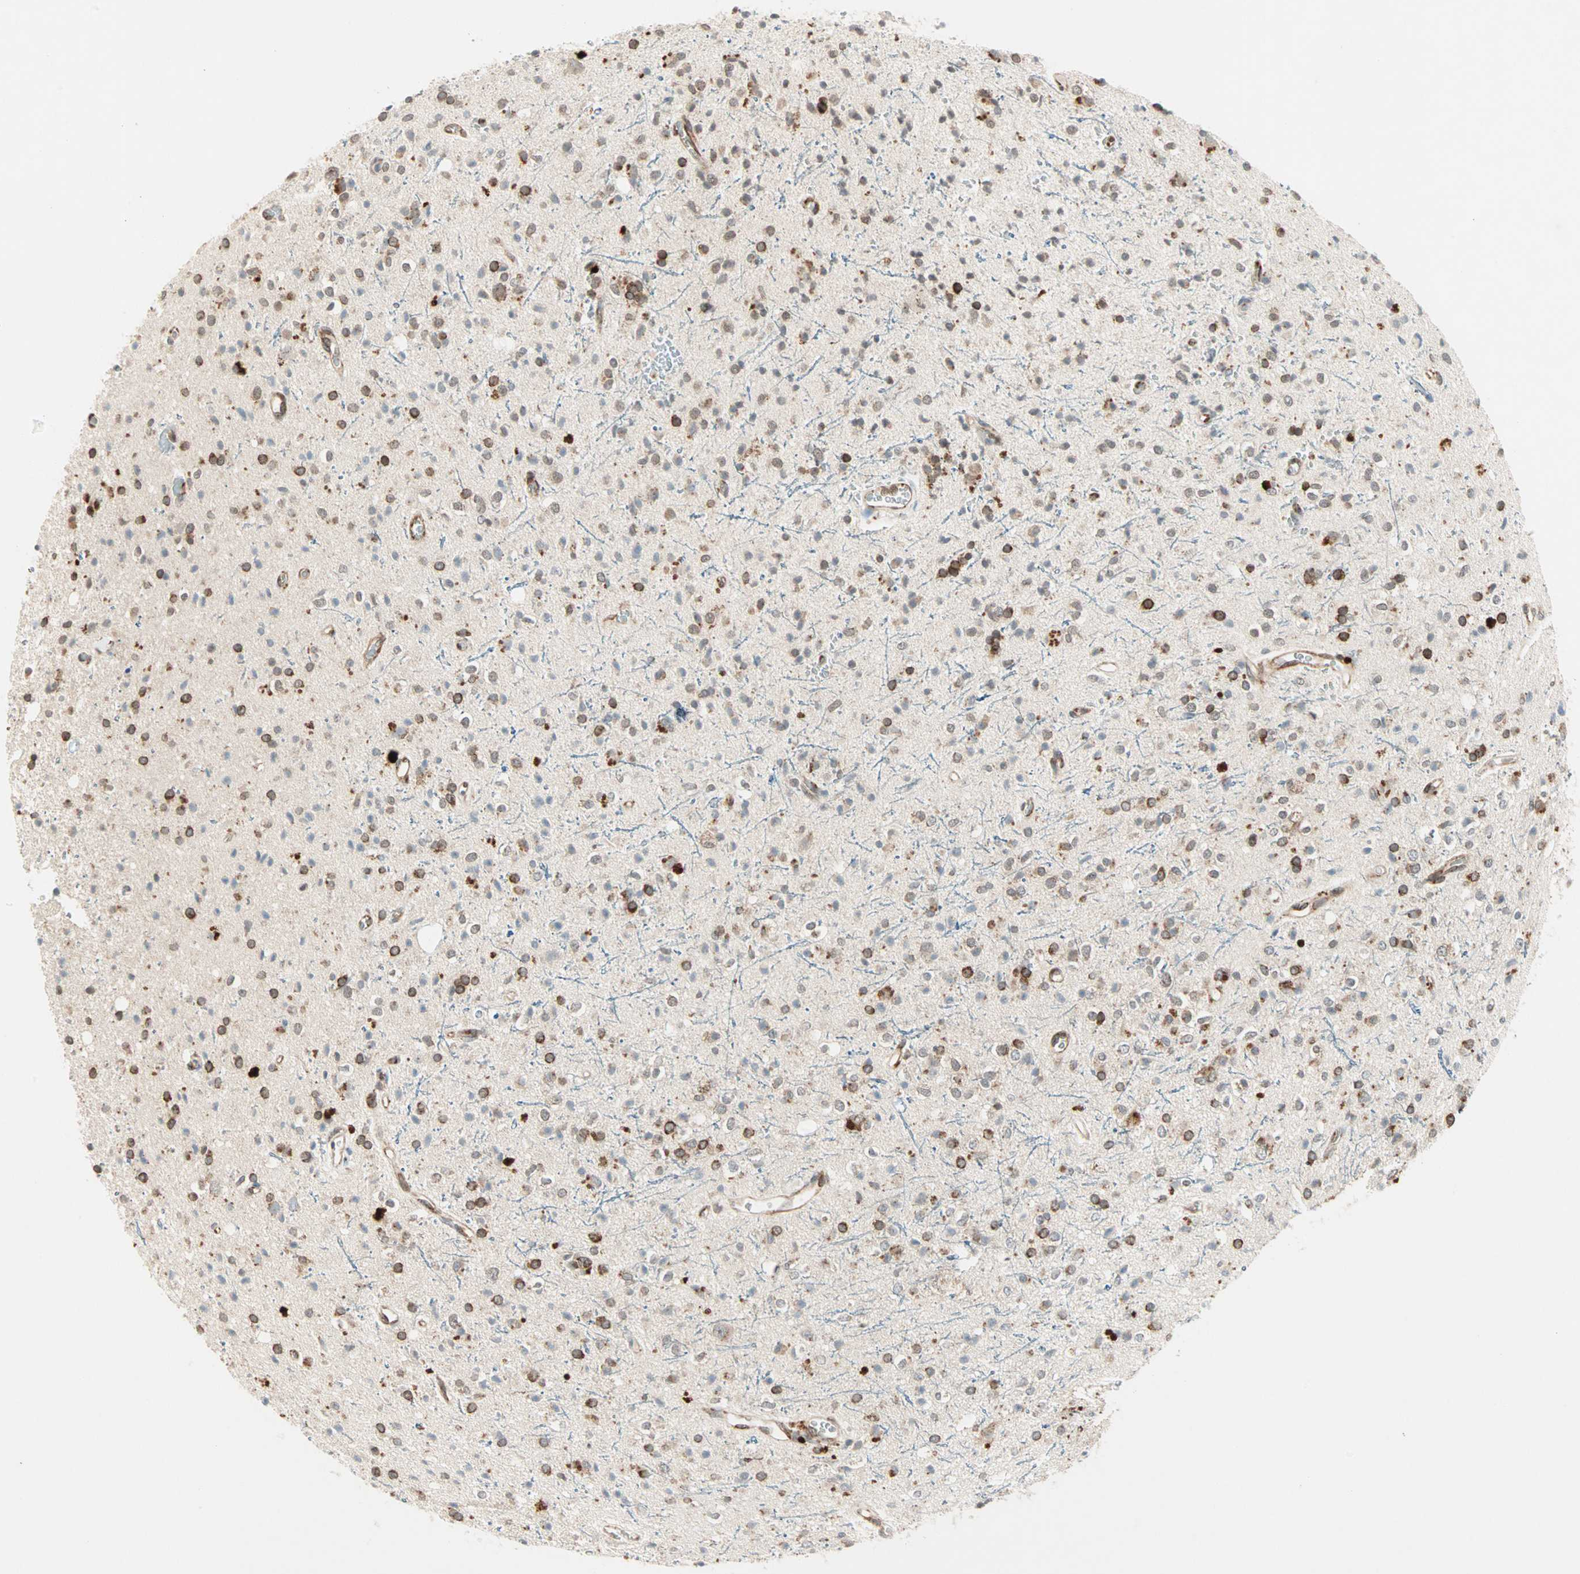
{"staining": {"intensity": "moderate", "quantity": ">75%", "location": "cytoplasmic/membranous"}, "tissue": "glioma", "cell_type": "Tumor cells", "image_type": "cancer", "snomed": [{"axis": "morphology", "description": "Glioma, malignant, High grade"}, {"axis": "topography", "description": "Brain"}], "caption": "Malignant high-grade glioma stained with a brown dye demonstrates moderate cytoplasmic/membranous positive expression in approximately >75% of tumor cells.", "gene": "ZNF37A", "patient": {"sex": "male", "age": 47}}